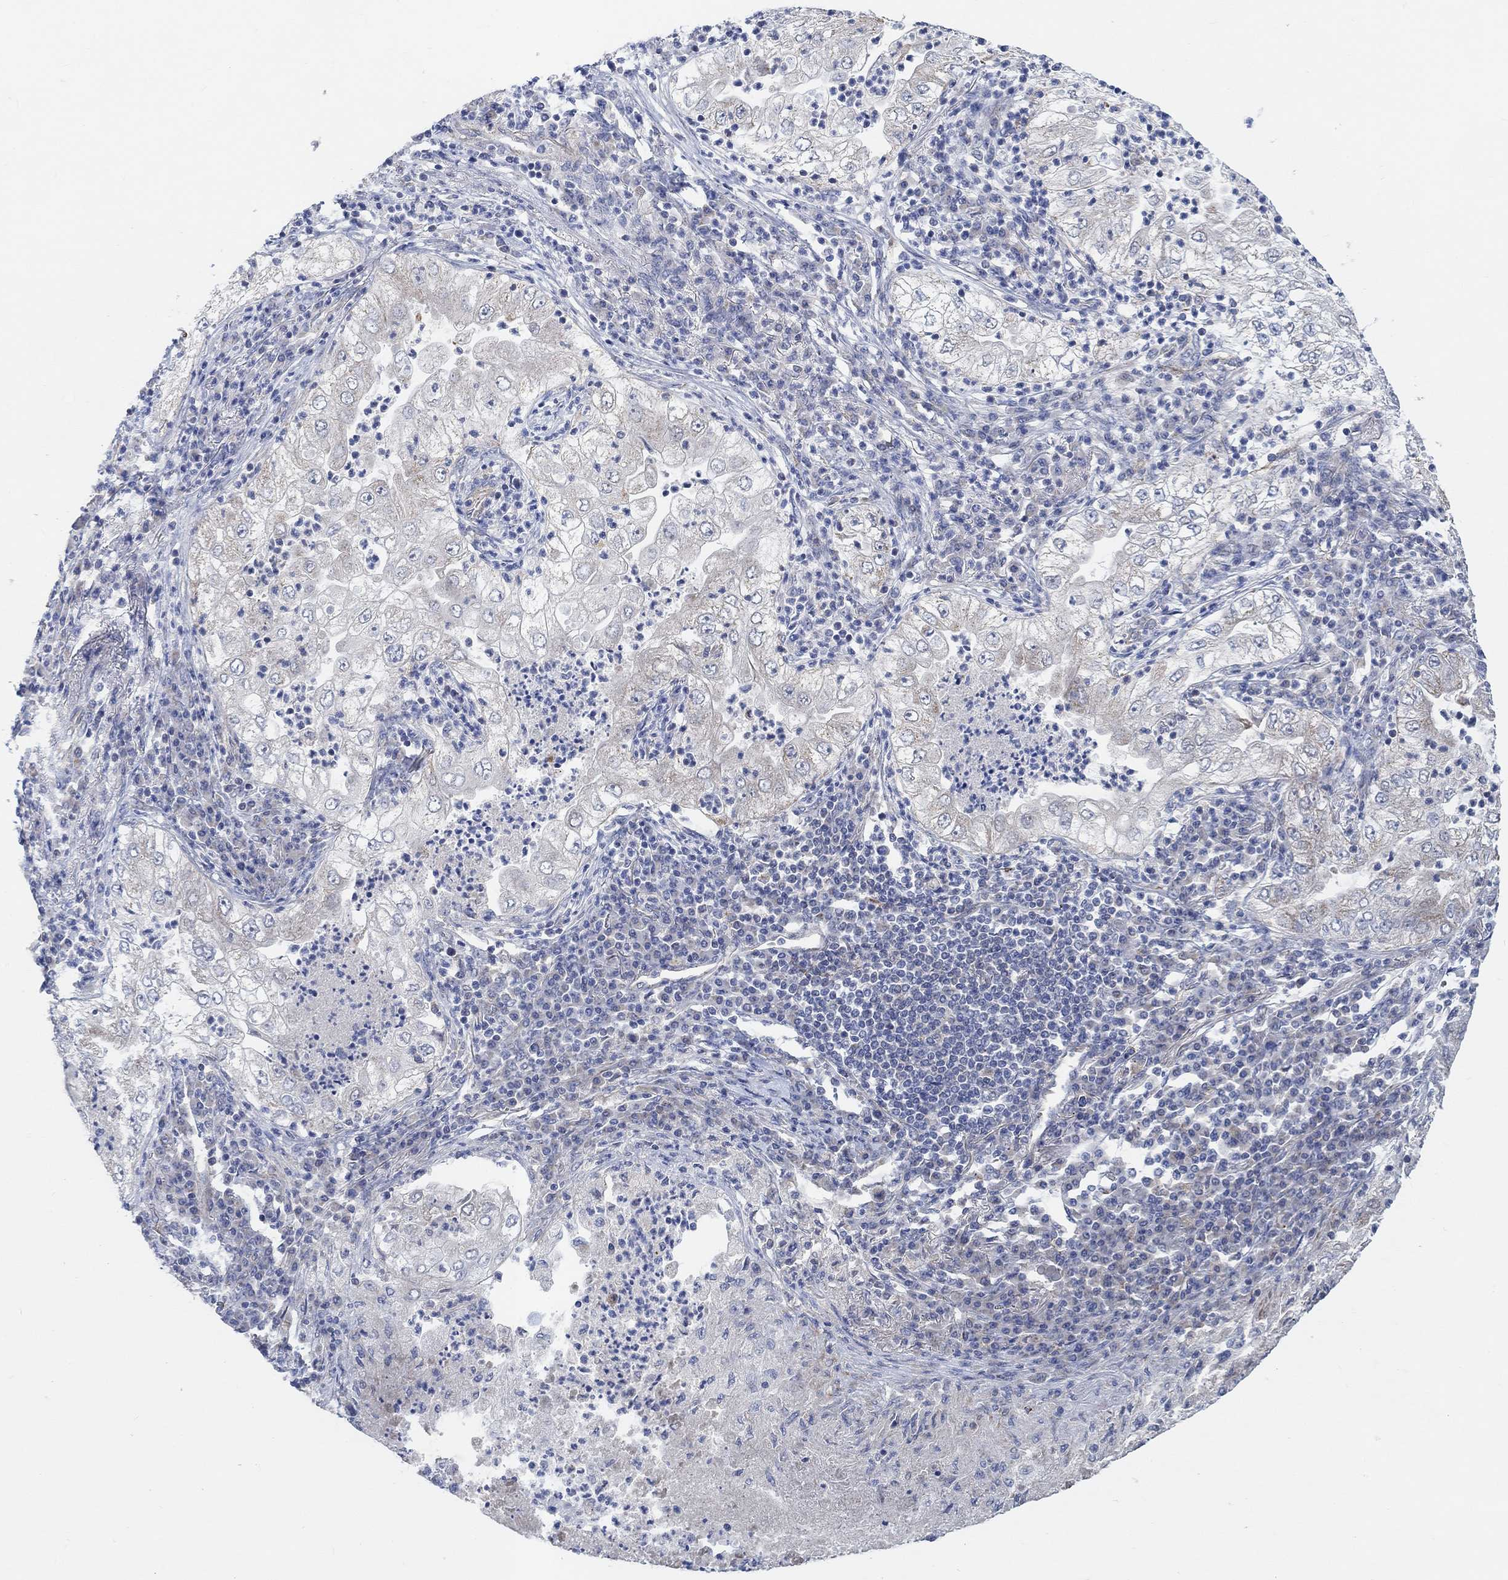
{"staining": {"intensity": "negative", "quantity": "none", "location": "none"}, "tissue": "lung cancer", "cell_type": "Tumor cells", "image_type": "cancer", "snomed": [{"axis": "morphology", "description": "Adenocarcinoma, NOS"}, {"axis": "topography", "description": "Lung"}], "caption": "Human lung cancer (adenocarcinoma) stained for a protein using IHC exhibits no positivity in tumor cells.", "gene": "HCRTR1", "patient": {"sex": "female", "age": 73}}